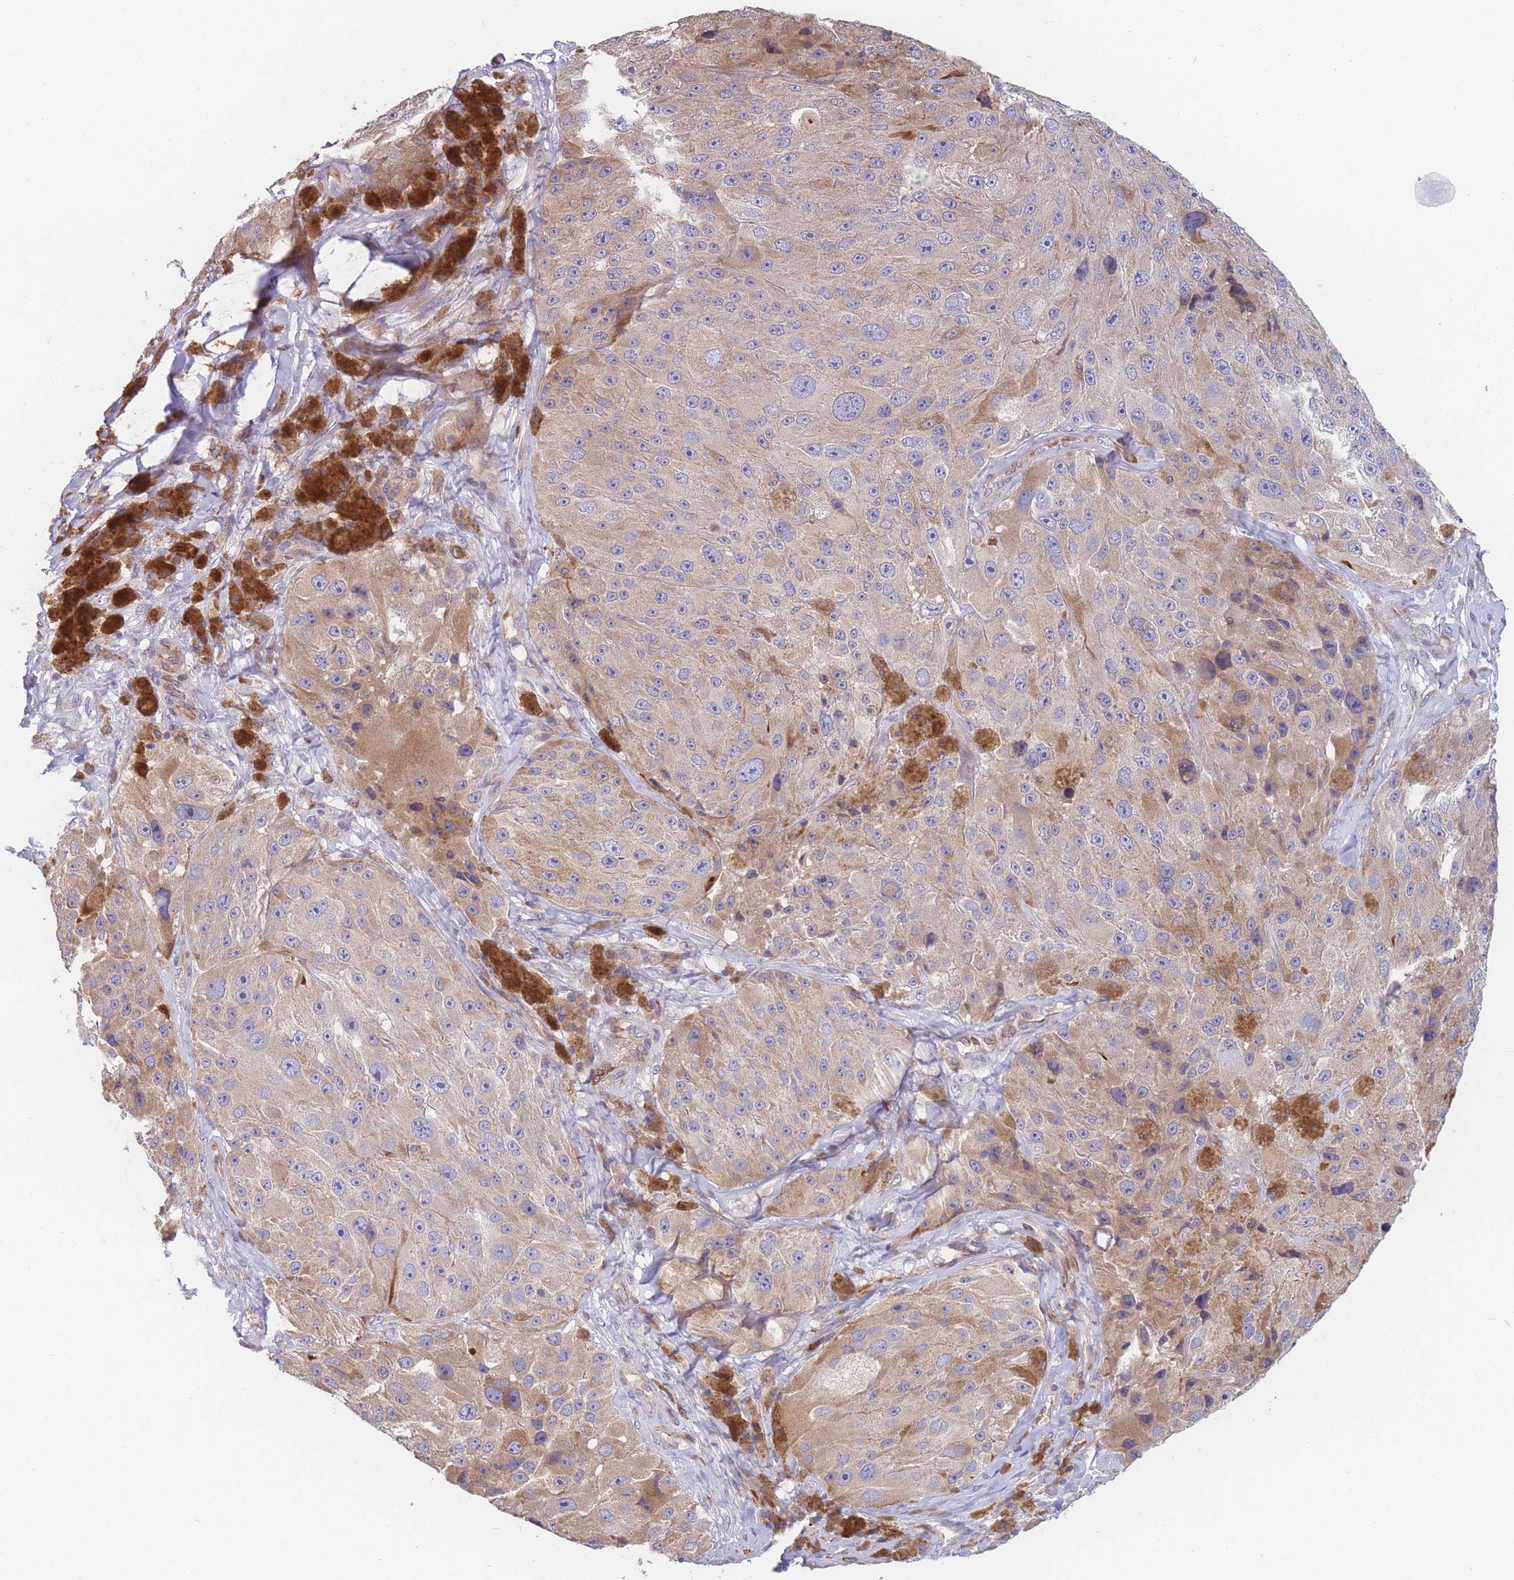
{"staining": {"intensity": "moderate", "quantity": "25%-75%", "location": "cytoplasmic/membranous"}, "tissue": "melanoma", "cell_type": "Tumor cells", "image_type": "cancer", "snomed": [{"axis": "morphology", "description": "Malignant melanoma, Metastatic site"}, {"axis": "topography", "description": "Lymph node"}], "caption": "An image showing moderate cytoplasmic/membranous expression in about 25%-75% of tumor cells in melanoma, as visualized by brown immunohistochemical staining.", "gene": "TMEM131L", "patient": {"sex": "male", "age": 62}}